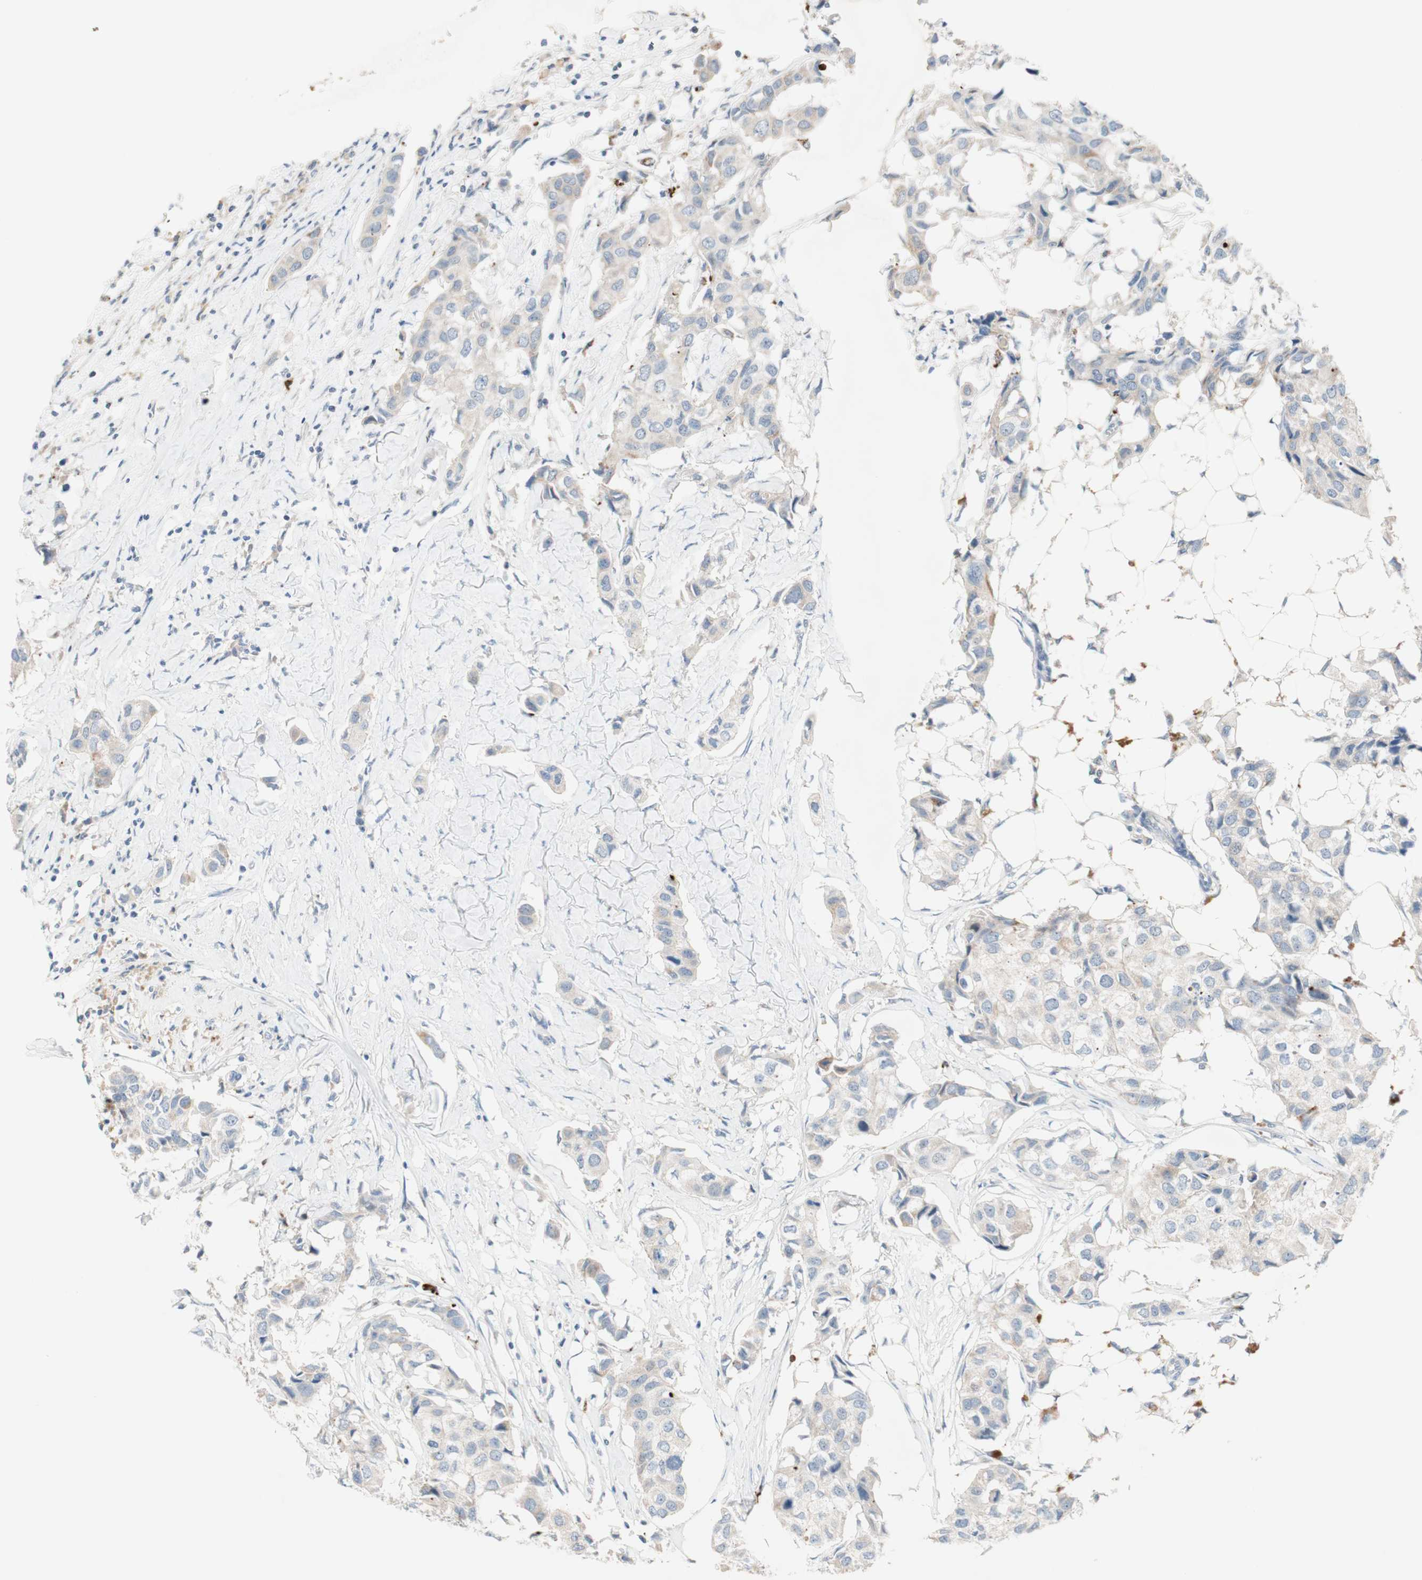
{"staining": {"intensity": "weak", "quantity": "25%-75%", "location": "cytoplasmic/membranous"}, "tissue": "breast cancer", "cell_type": "Tumor cells", "image_type": "cancer", "snomed": [{"axis": "morphology", "description": "Duct carcinoma"}, {"axis": "topography", "description": "Breast"}], "caption": "Weak cytoplasmic/membranous expression for a protein is seen in approximately 25%-75% of tumor cells of breast intraductal carcinoma using immunohistochemistry.", "gene": "PDZK1", "patient": {"sex": "female", "age": 80}}